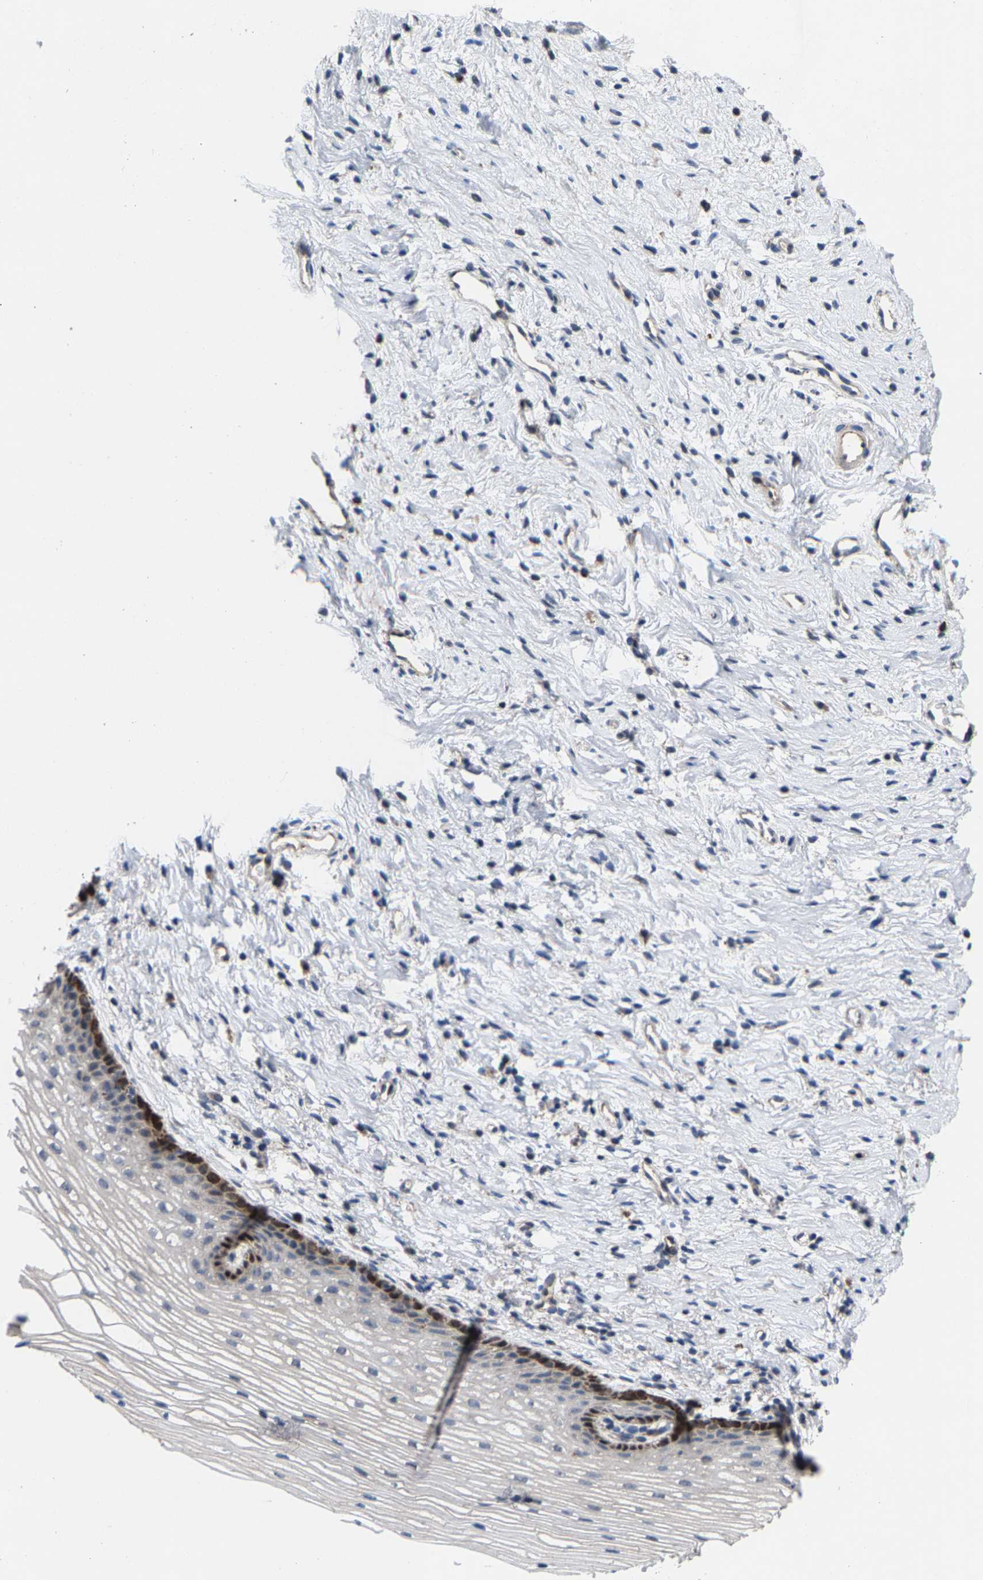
{"staining": {"intensity": "weak", "quantity": "25%-75%", "location": "cytoplasmic/membranous"}, "tissue": "cervix", "cell_type": "Glandular cells", "image_type": "normal", "snomed": [{"axis": "morphology", "description": "Normal tissue, NOS"}, {"axis": "topography", "description": "Cervix"}], "caption": "Weak cytoplasmic/membranous staining for a protein is appreciated in about 25%-75% of glandular cells of normal cervix using immunohistochemistry (IHC).", "gene": "TDRKH", "patient": {"sex": "female", "age": 77}}